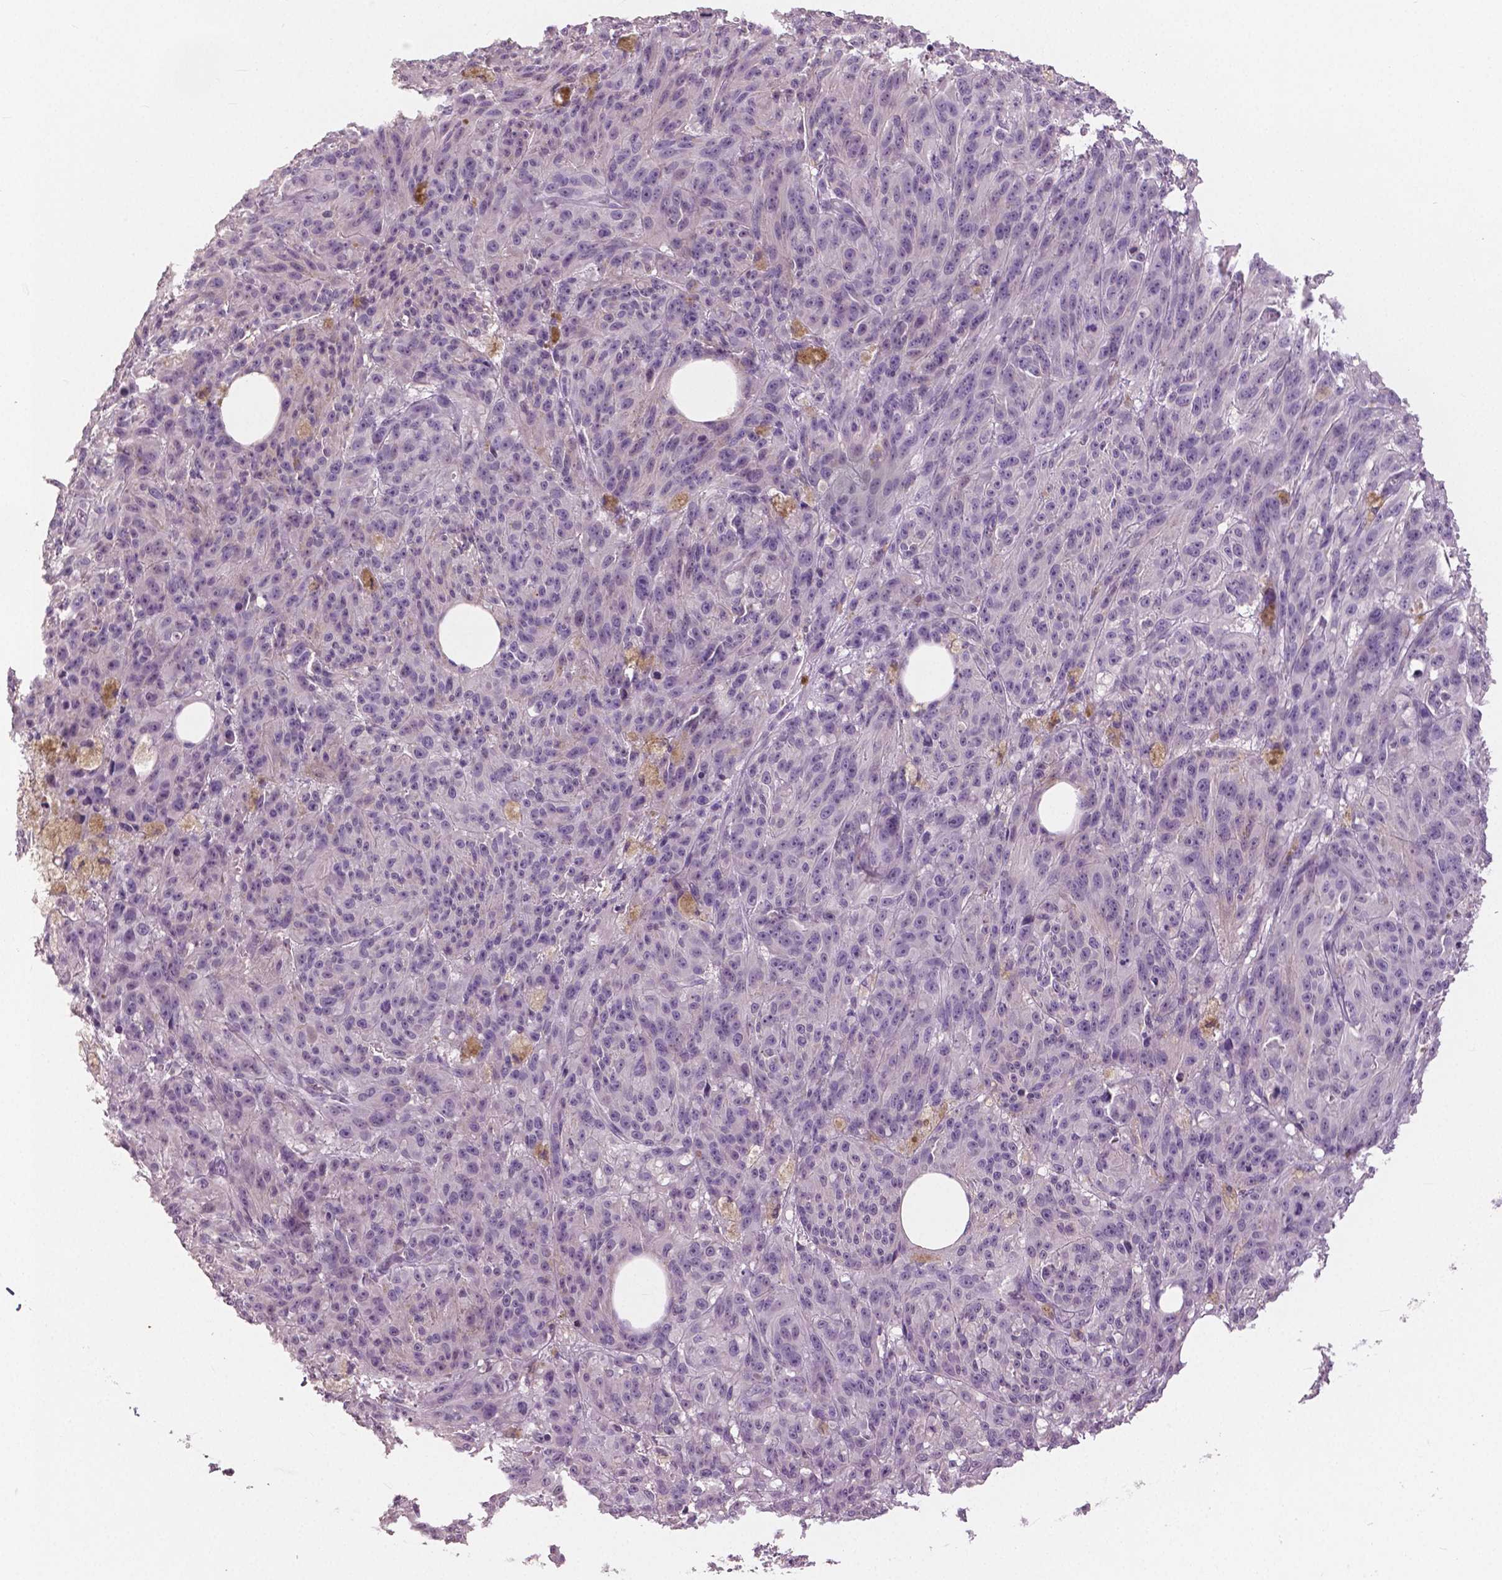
{"staining": {"intensity": "negative", "quantity": "none", "location": "none"}, "tissue": "melanoma", "cell_type": "Tumor cells", "image_type": "cancer", "snomed": [{"axis": "morphology", "description": "Malignant melanoma, NOS"}, {"axis": "topography", "description": "Skin"}], "caption": "A high-resolution image shows immunohistochemistry staining of malignant melanoma, which shows no significant positivity in tumor cells.", "gene": "NECAB1", "patient": {"sex": "female", "age": 34}}